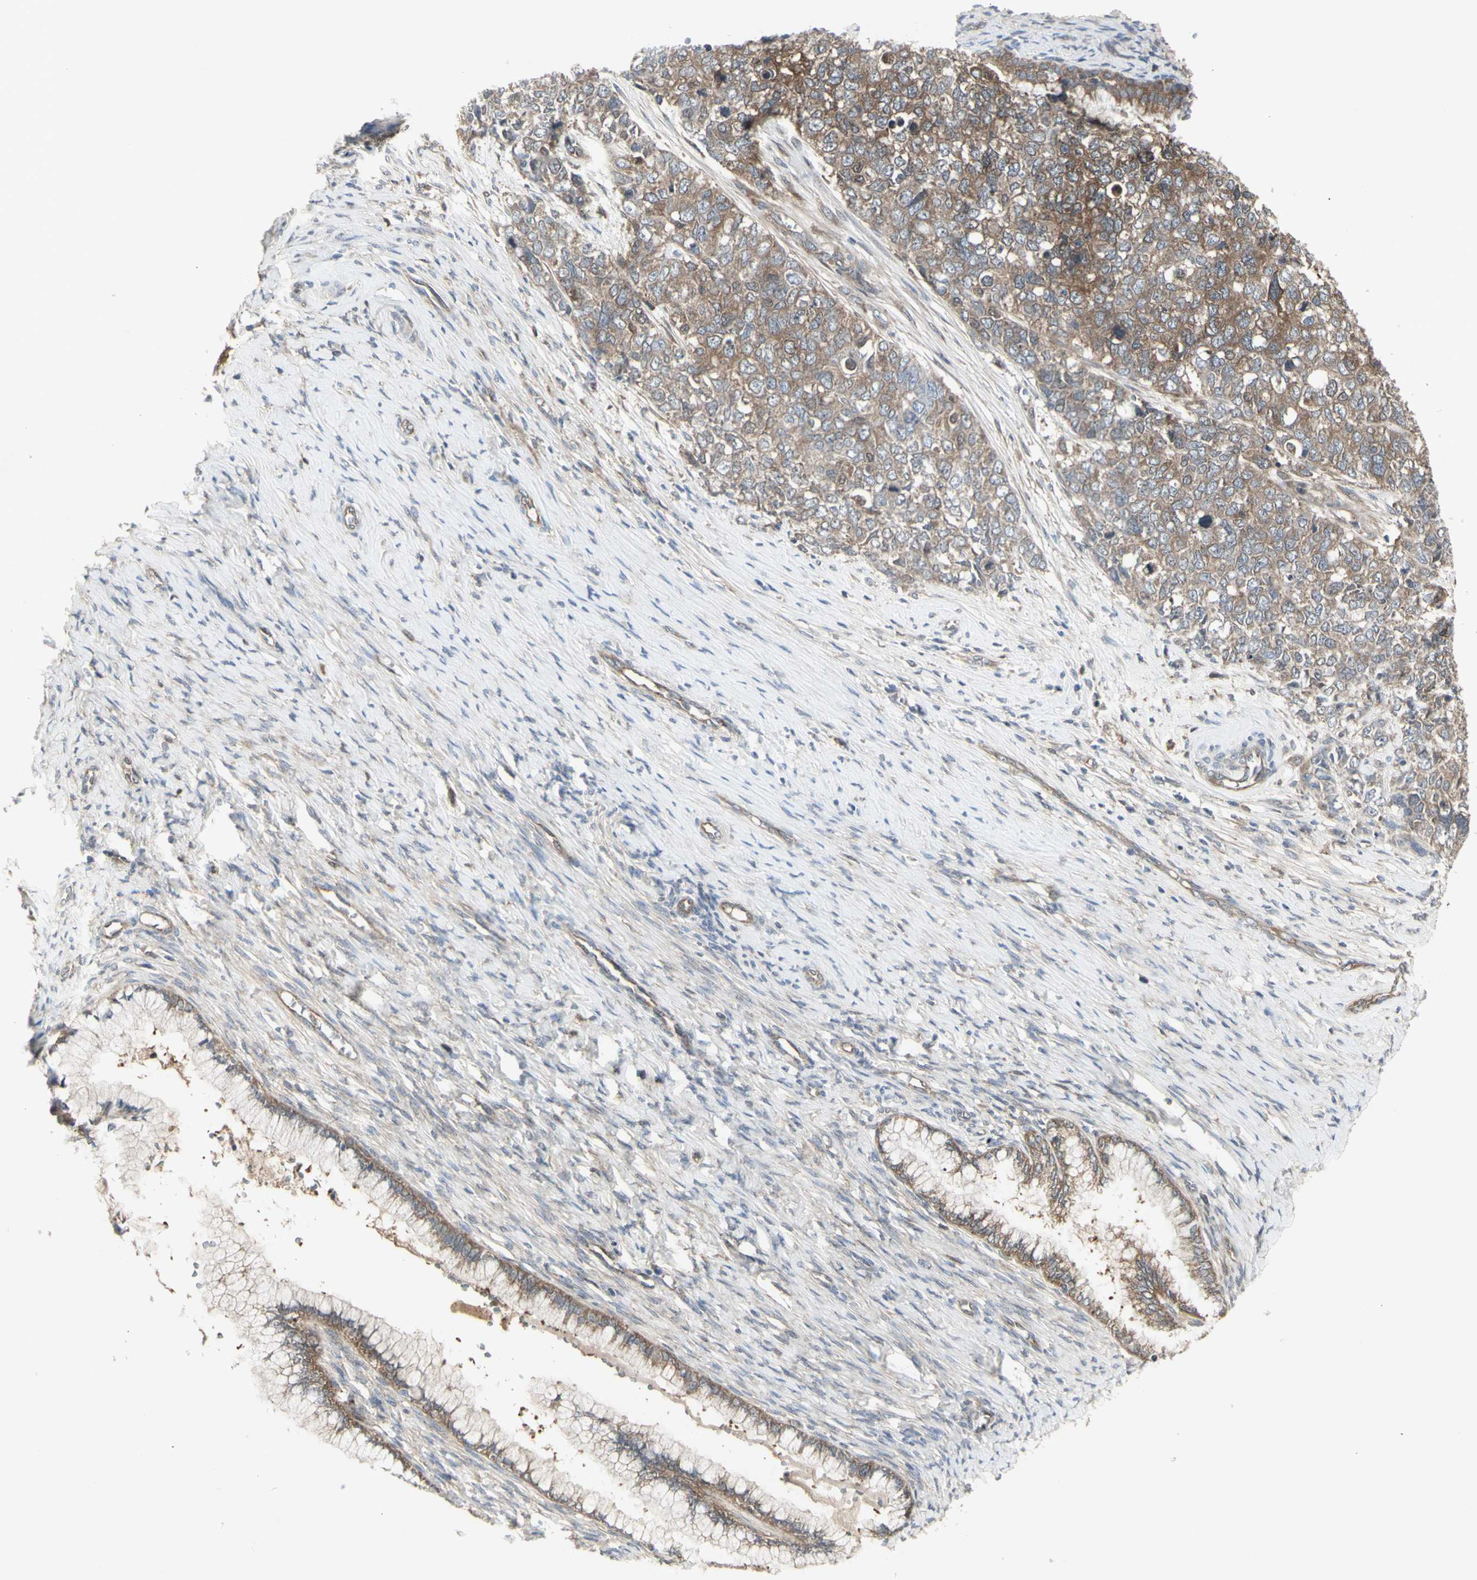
{"staining": {"intensity": "moderate", "quantity": ">75%", "location": "cytoplasmic/membranous"}, "tissue": "cervical cancer", "cell_type": "Tumor cells", "image_type": "cancer", "snomed": [{"axis": "morphology", "description": "Squamous cell carcinoma, NOS"}, {"axis": "topography", "description": "Cervix"}], "caption": "Tumor cells exhibit moderate cytoplasmic/membranous expression in about >75% of cells in cervical cancer (squamous cell carcinoma).", "gene": "CHURC1-FNTB", "patient": {"sex": "female", "age": 63}}